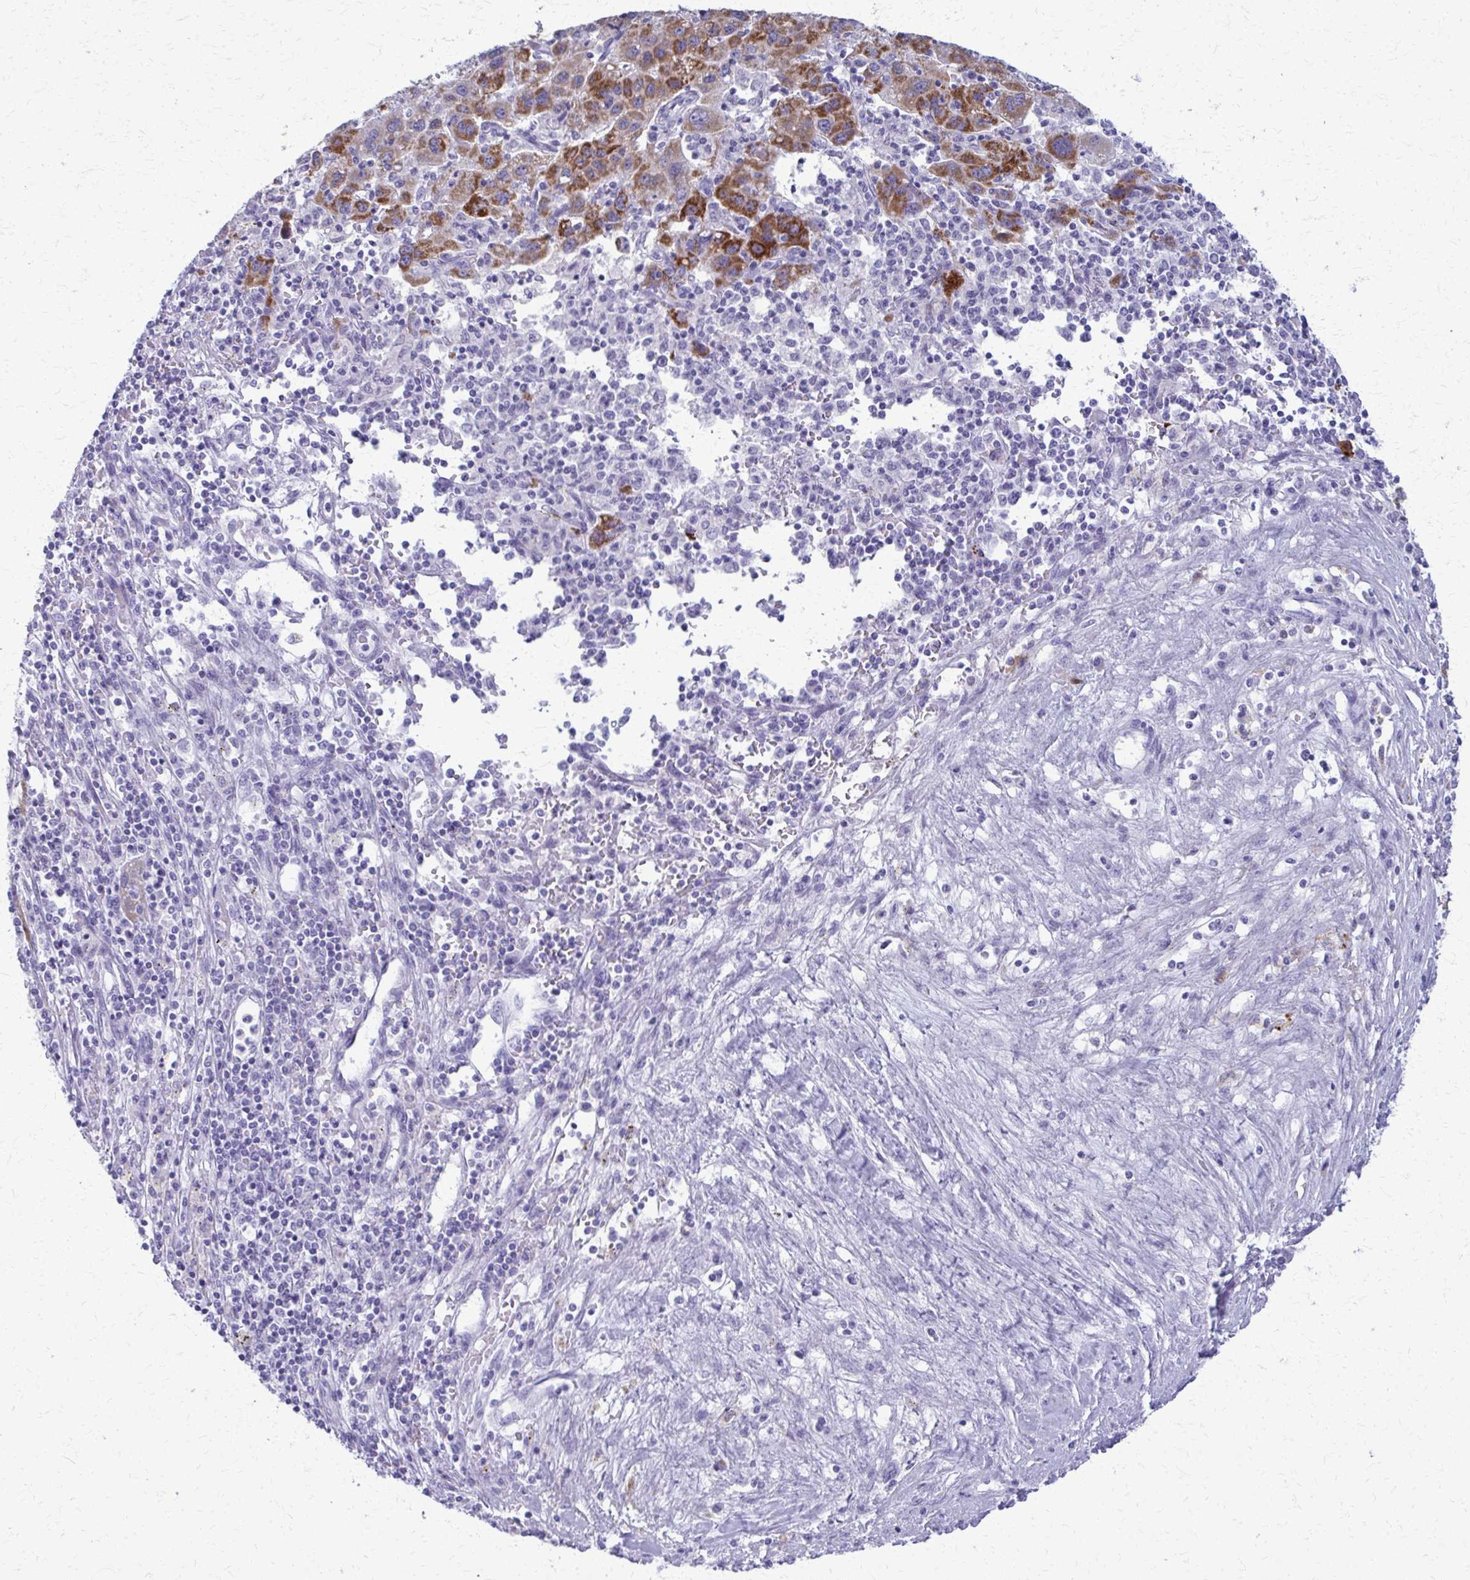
{"staining": {"intensity": "strong", "quantity": "<25%", "location": "cytoplasmic/membranous"}, "tissue": "liver cancer", "cell_type": "Tumor cells", "image_type": "cancer", "snomed": [{"axis": "morphology", "description": "Carcinoma, Hepatocellular, NOS"}, {"axis": "topography", "description": "Liver"}], "caption": "Strong cytoplasmic/membranous staining is seen in approximately <25% of tumor cells in liver cancer. (DAB (3,3'-diaminobenzidine) IHC, brown staining for protein, blue staining for nuclei).", "gene": "ACSM2B", "patient": {"sex": "female", "age": 77}}